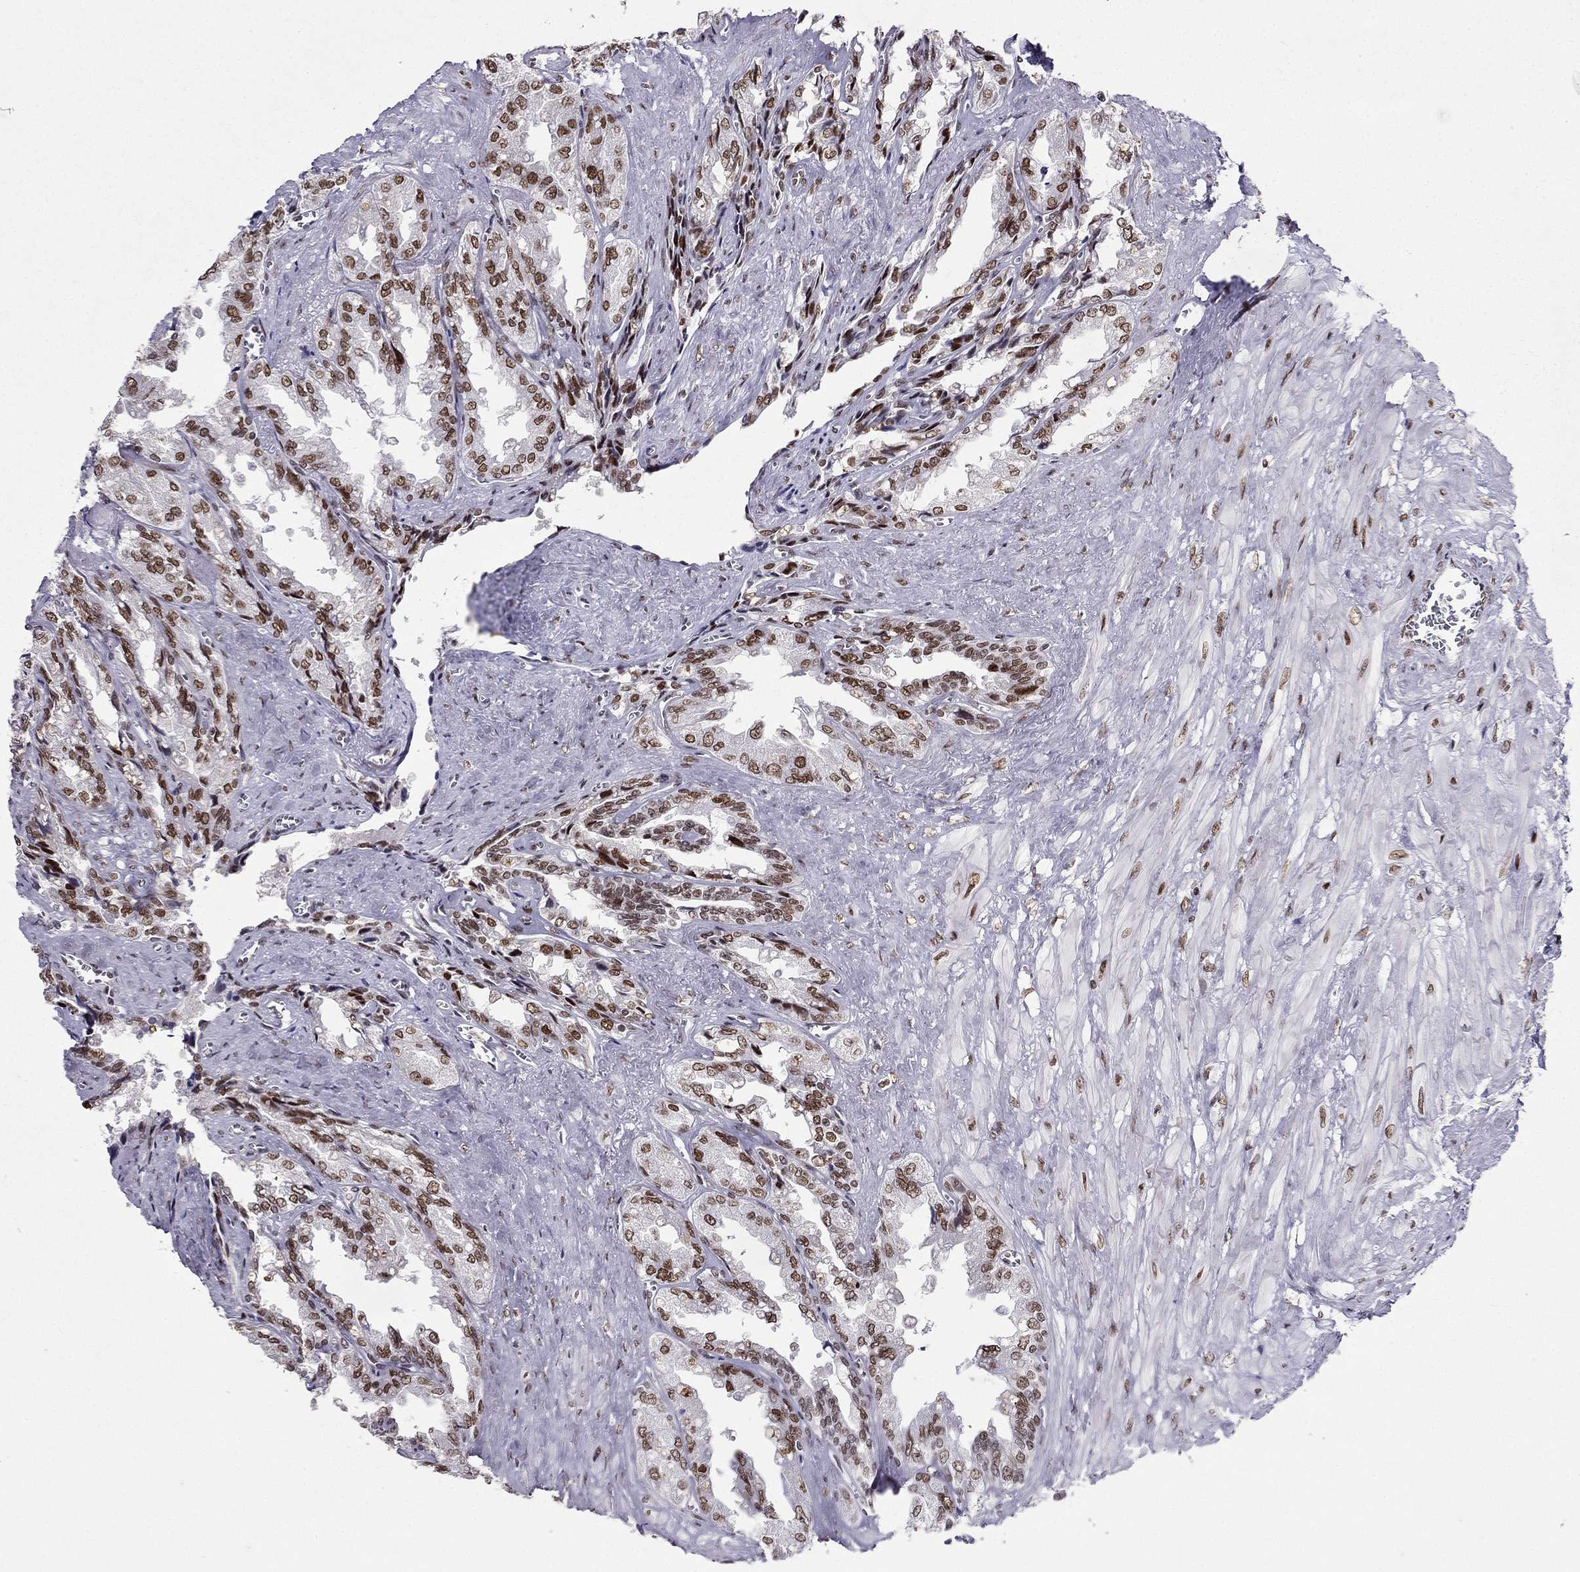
{"staining": {"intensity": "strong", "quantity": "25%-75%", "location": "nuclear"}, "tissue": "seminal vesicle", "cell_type": "Glandular cells", "image_type": "normal", "snomed": [{"axis": "morphology", "description": "Normal tissue, NOS"}, {"axis": "topography", "description": "Seminal veicle"}], "caption": "Seminal vesicle stained with IHC displays strong nuclear expression in approximately 25%-75% of glandular cells.", "gene": "ZNF420", "patient": {"sex": "male", "age": 67}}